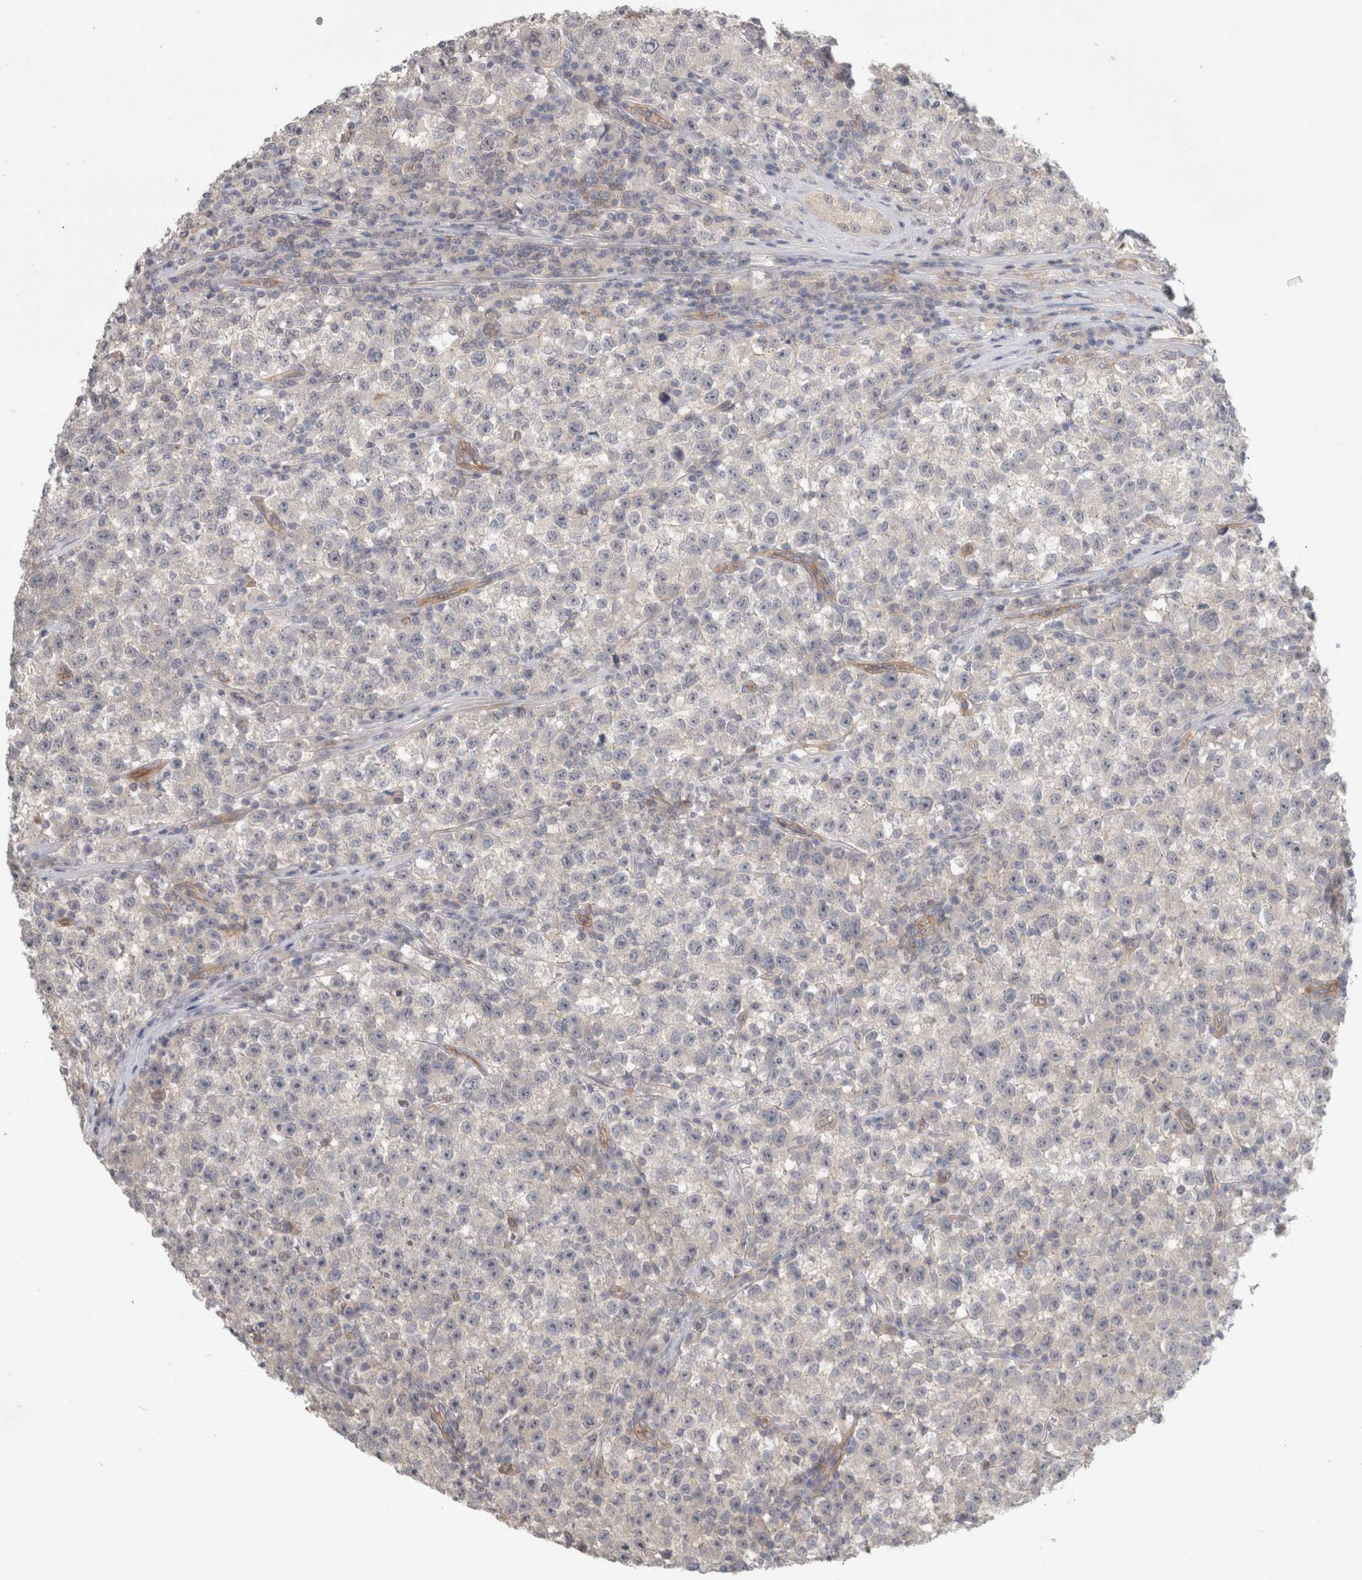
{"staining": {"intensity": "negative", "quantity": "none", "location": "none"}, "tissue": "testis cancer", "cell_type": "Tumor cells", "image_type": "cancer", "snomed": [{"axis": "morphology", "description": "Seminoma, NOS"}, {"axis": "topography", "description": "Testis"}], "caption": "Tumor cells show no significant positivity in testis cancer (seminoma). Nuclei are stained in blue.", "gene": "RASAL2", "patient": {"sex": "male", "age": 22}}